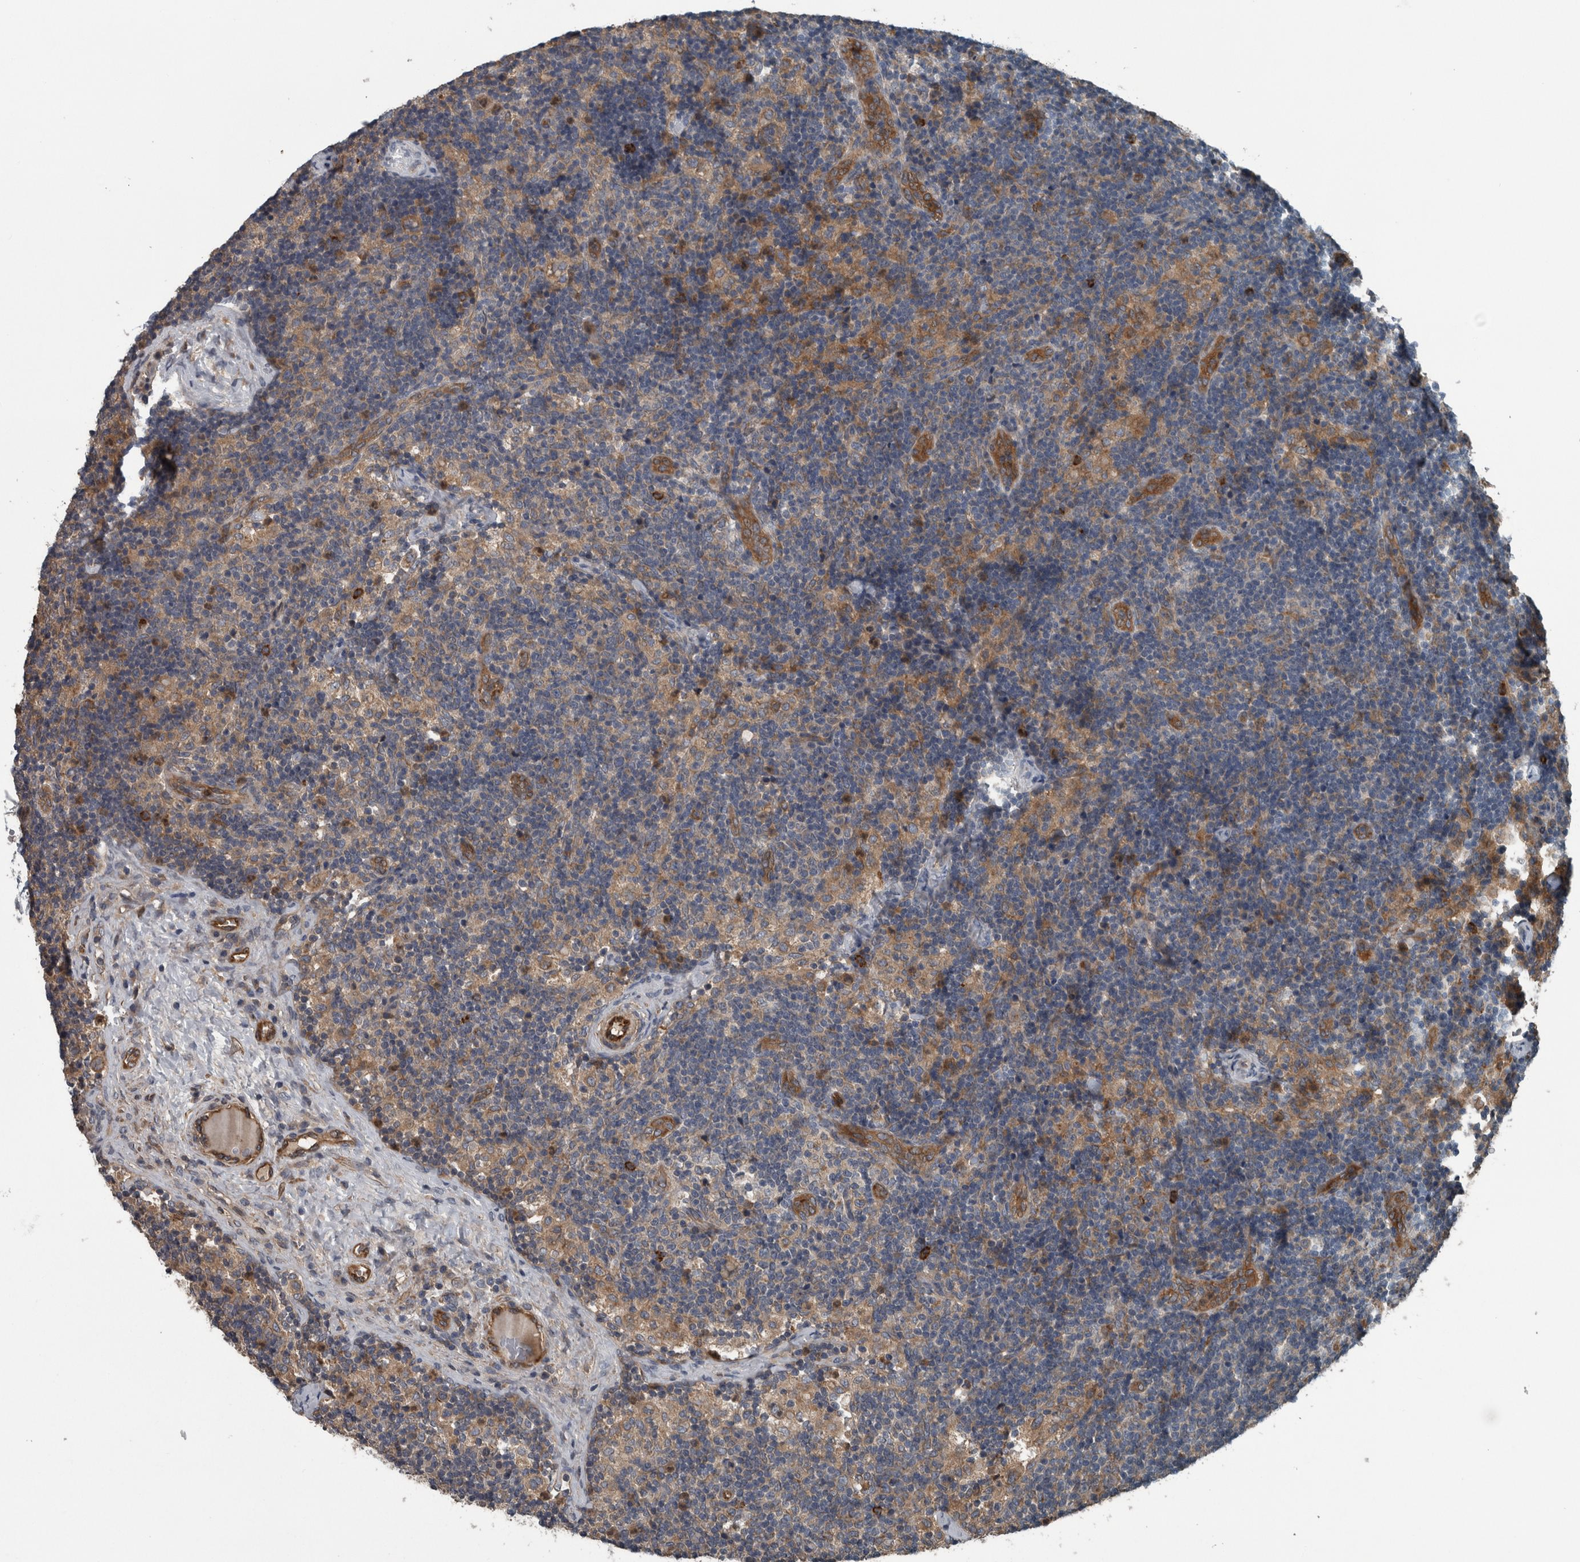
{"staining": {"intensity": "weak", "quantity": "<25%", "location": "cytoplasmic/membranous"}, "tissue": "lymph node", "cell_type": "Germinal center cells", "image_type": "normal", "snomed": [{"axis": "morphology", "description": "Normal tissue, NOS"}, {"axis": "topography", "description": "Lymph node"}], "caption": "Immunohistochemistry micrograph of unremarkable human lymph node stained for a protein (brown), which demonstrates no expression in germinal center cells.", "gene": "EXOC8", "patient": {"sex": "female", "age": 22}}